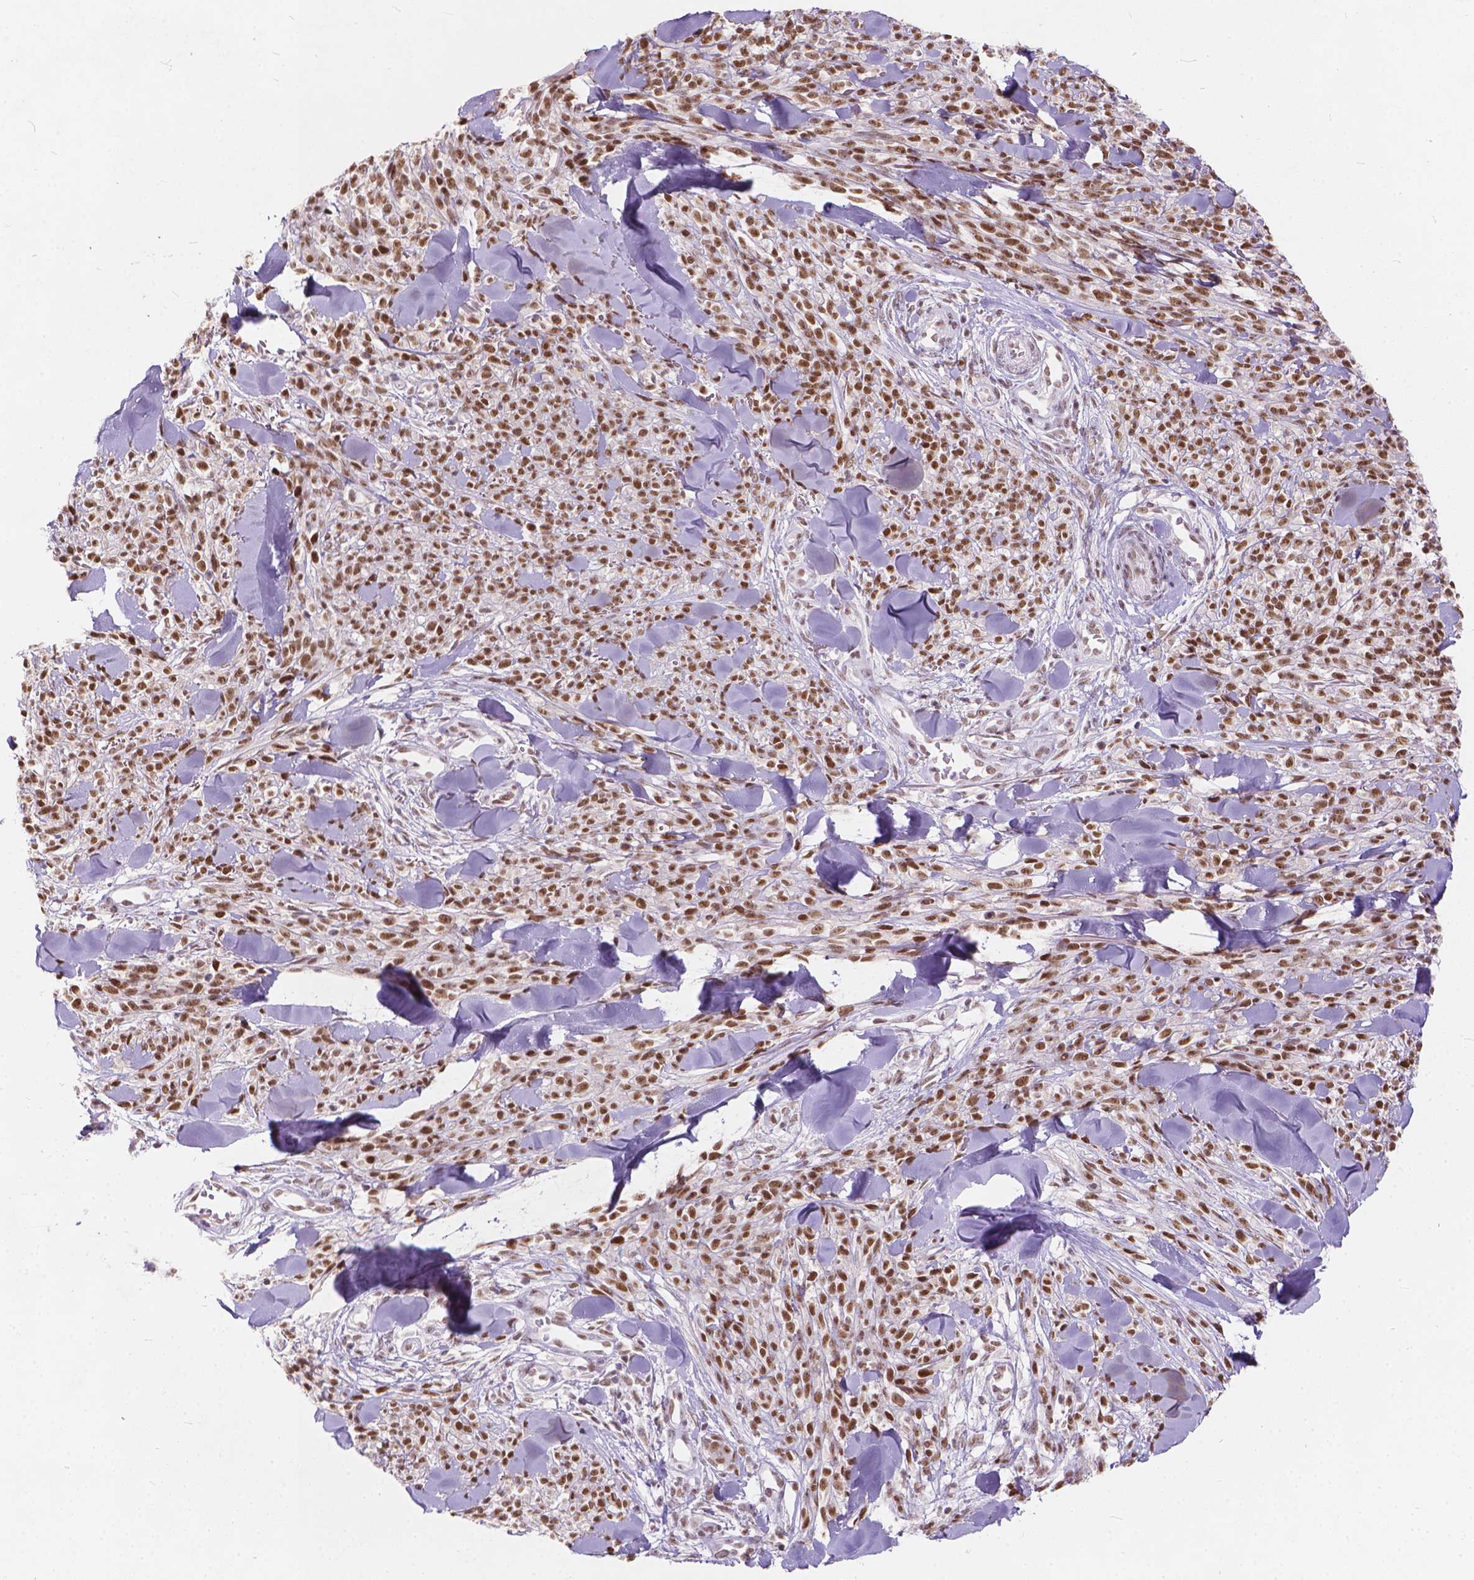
{"staining": {"intensity": "moderate", "quantity": ">75%", "location": "nuclear"}, "tissue": "melanoma", "cell_type": "Tumor cells", "image_type": "cancer", "snomed": [{"axis": "morphology", "description": "Malignant melanoma, NOS"}, {"axis": "topography", "description": "Skin"}, {"axis": "topography", "description": "Skin of trunk"}], "caption": "The photomicrograph demonstrates immunohistochemical staining of malignant melanoma. There is moderate nuclear expression is identified in about >75% of tumor cells.", "gene": "FAM53A", "patient": {"sex": "male", "age": 74}}